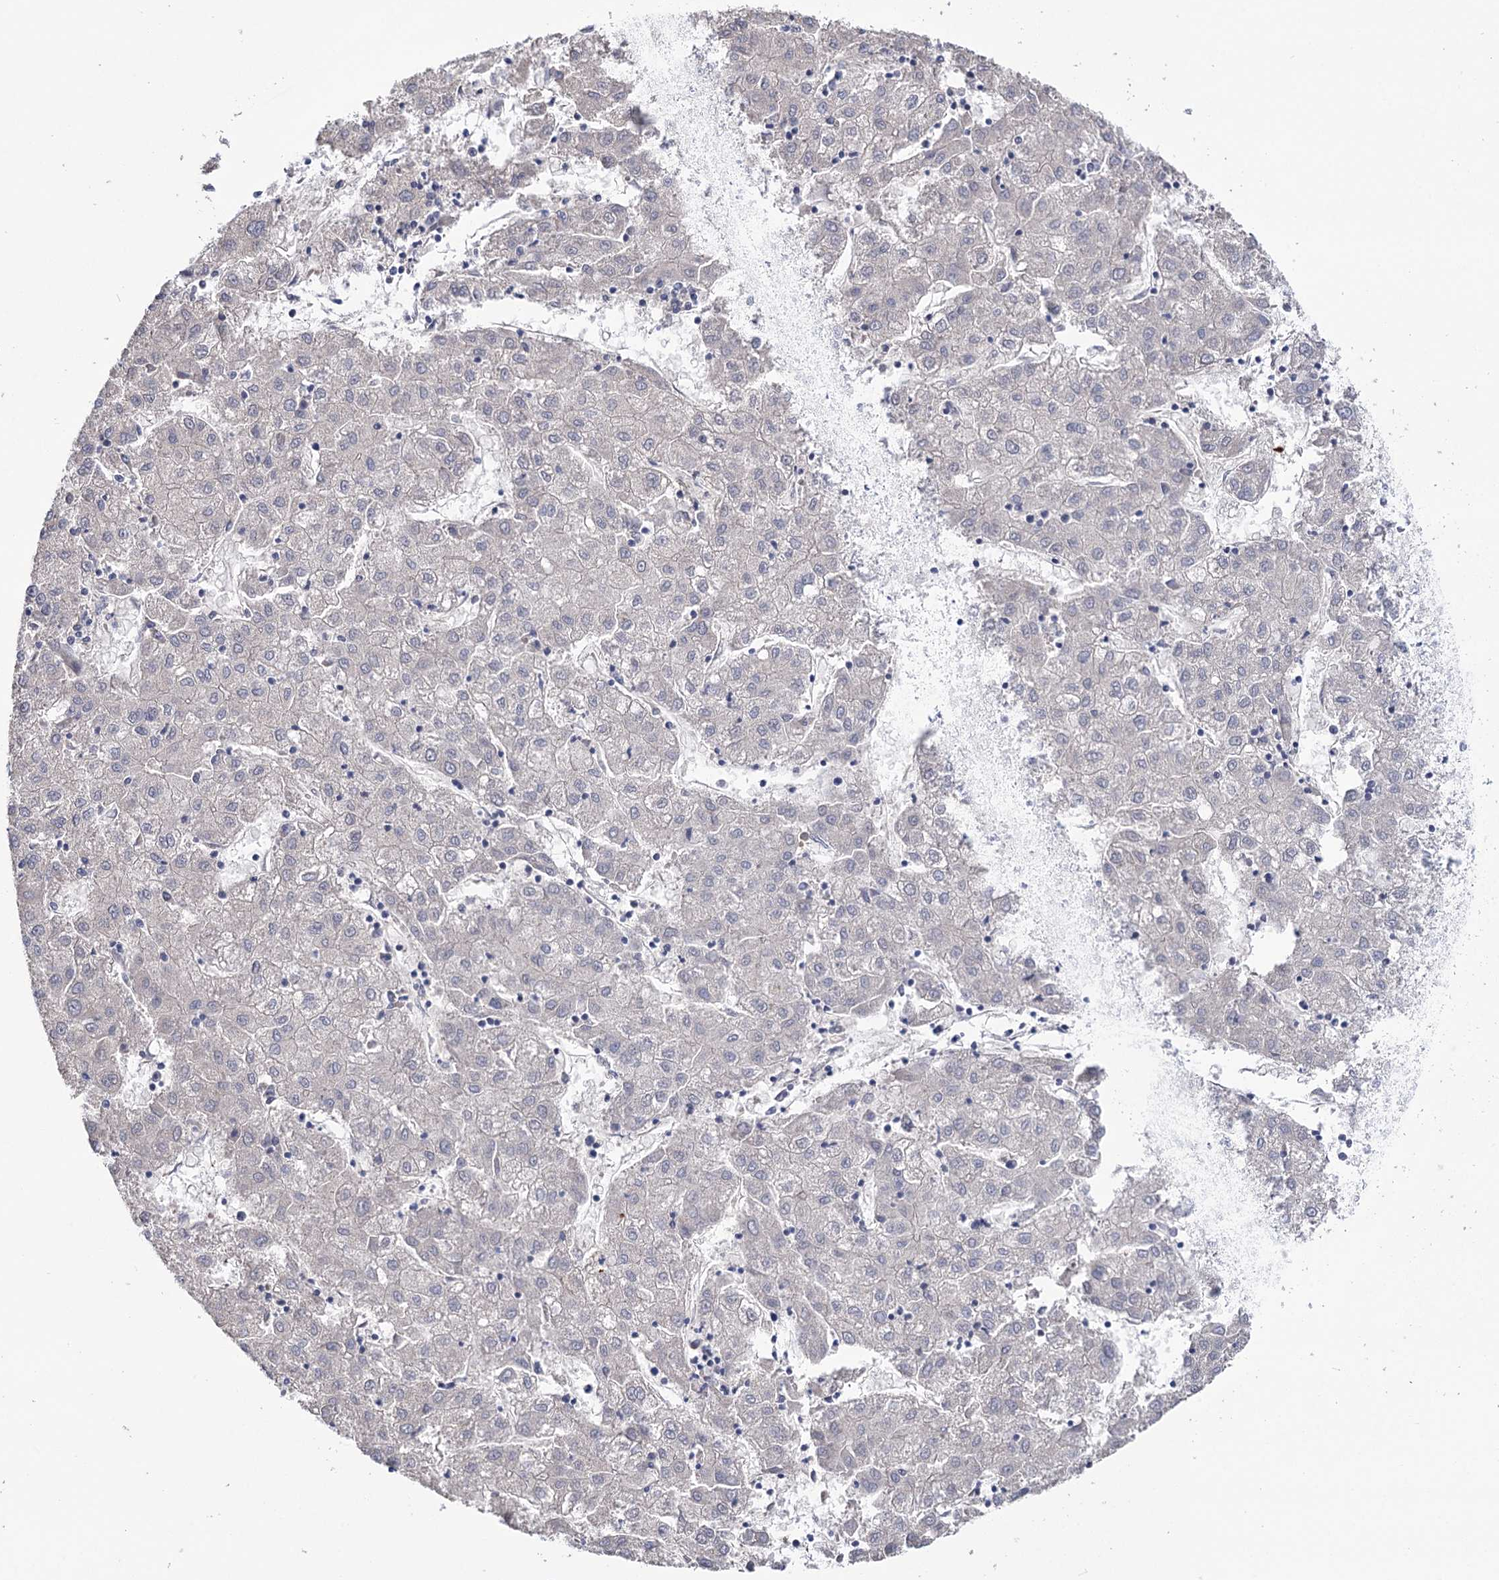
{"staining": {"intensity": "negative", "quantity": "none", "location": "none"}, "tissue": "liver cancer", "cell_type": "Tumor cells", "image_type": "cancer", "snomed": [{"axis": "morphology", "description": "Carcinoma, Hepatocellular, NOS"}, {"axis": "topography", "description": "Liver"}], "caption": "A micrograph of hepatocellular carcinoma (liver) stained for a protein demonstrates no brown staining in tumor cells.", "gene": "BBS4", "patient": {"sex": "male", "age": 72}}